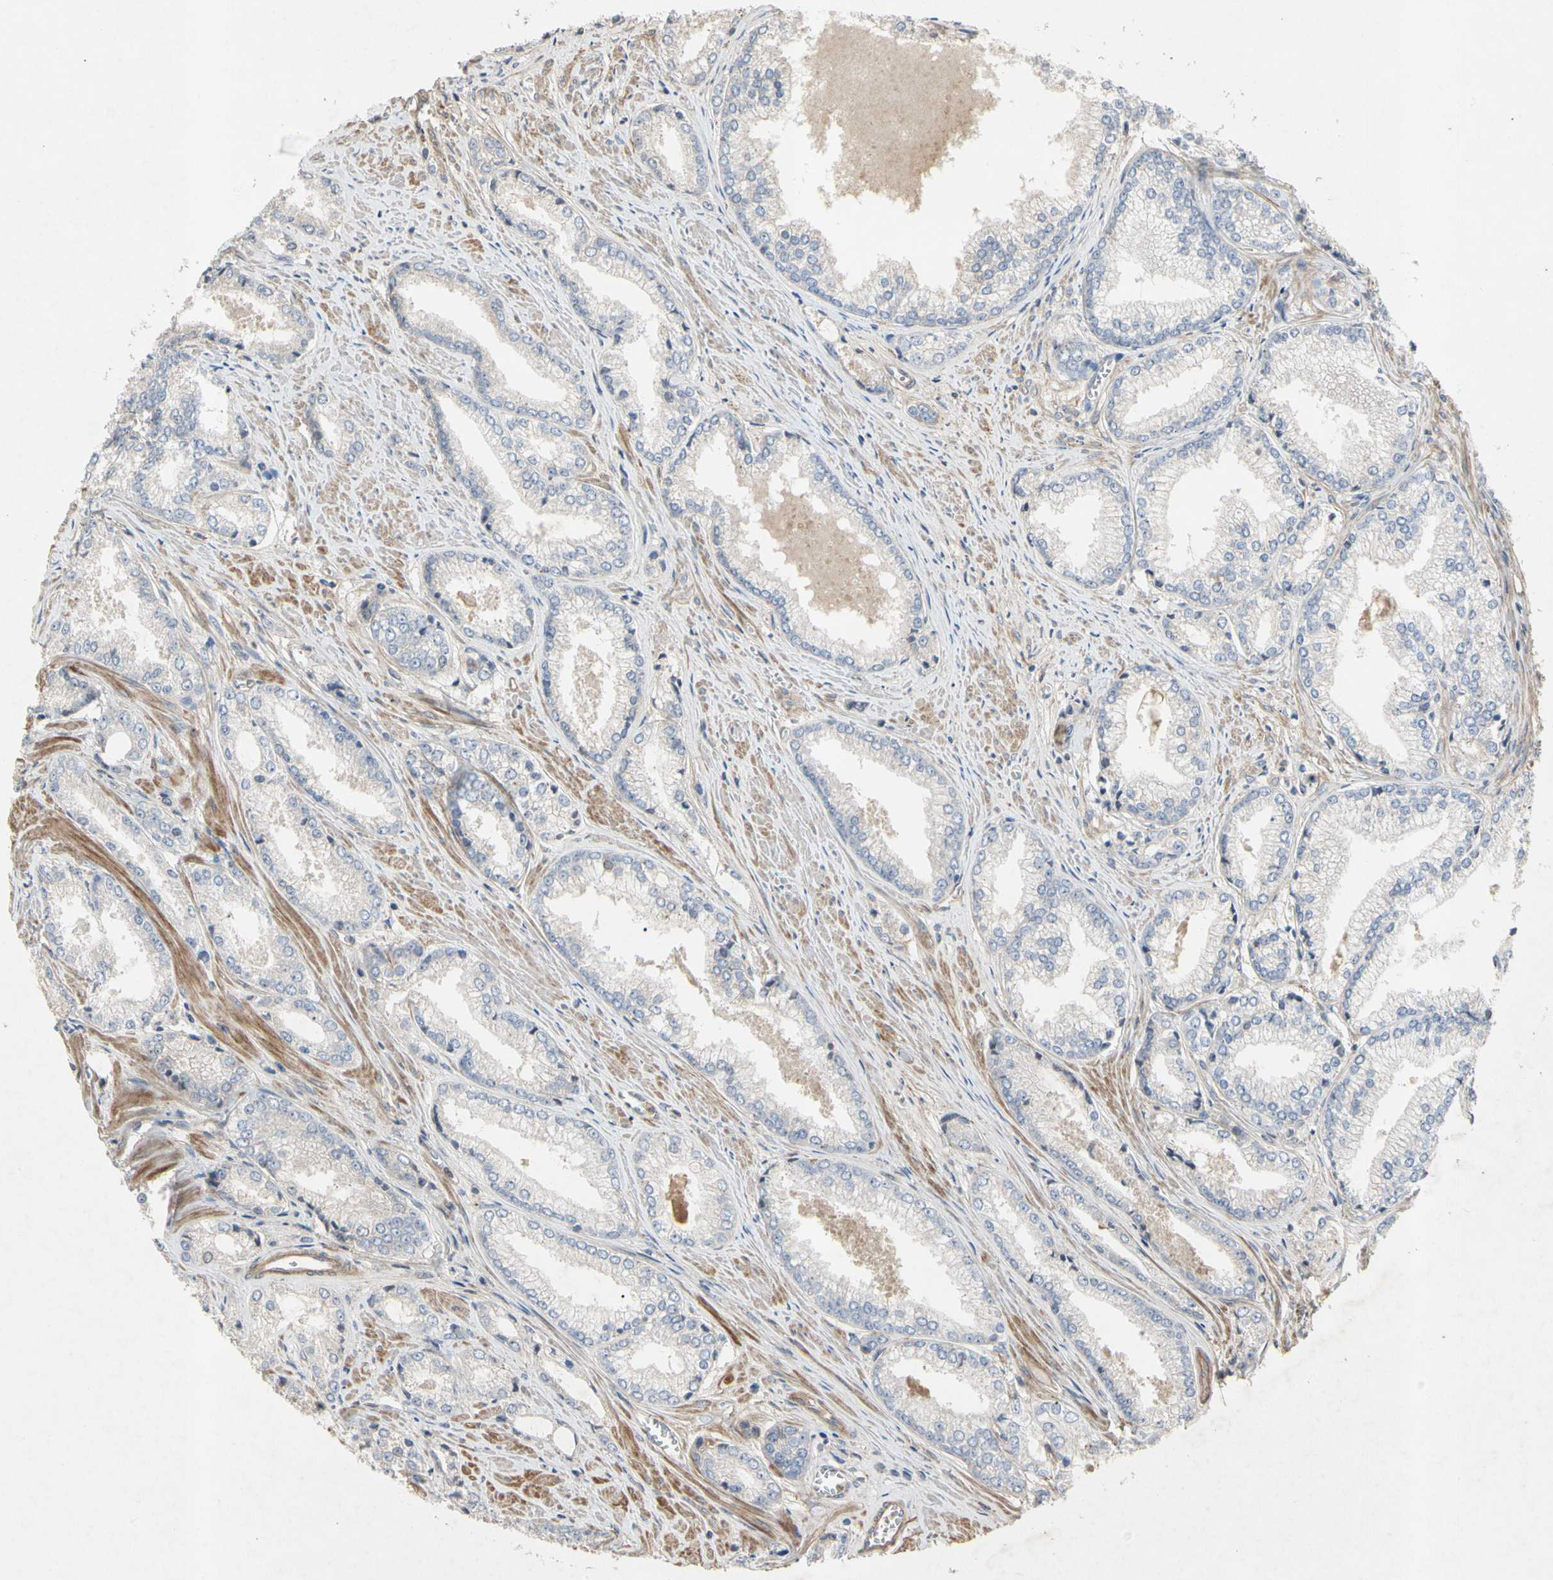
{"staining": {"intensity": "negative", "quantity": "none", "location": "none"}, "tissue": "prostate cancer", "cell_type": "Tumor cells", "image_type": "cancer", "snomed": [{"axis": "morphology", "description": "Adenocarcinoma, Low grade"}, {"axis": "topography", "description": "Prostate"}], "caption": "Immunohistochemical staining of human prostate adenocarcinoma (low-grade) demonstrates no significant expression in tumor cells. Brightfield microscopy of IHC stained with DAB (3,3'-diaminobenzidine) (brown) and hematoxylin (blue), captured at high magnification.", "gene": "CRTAC1", "patient": {"sex": "male", "age": 64}}